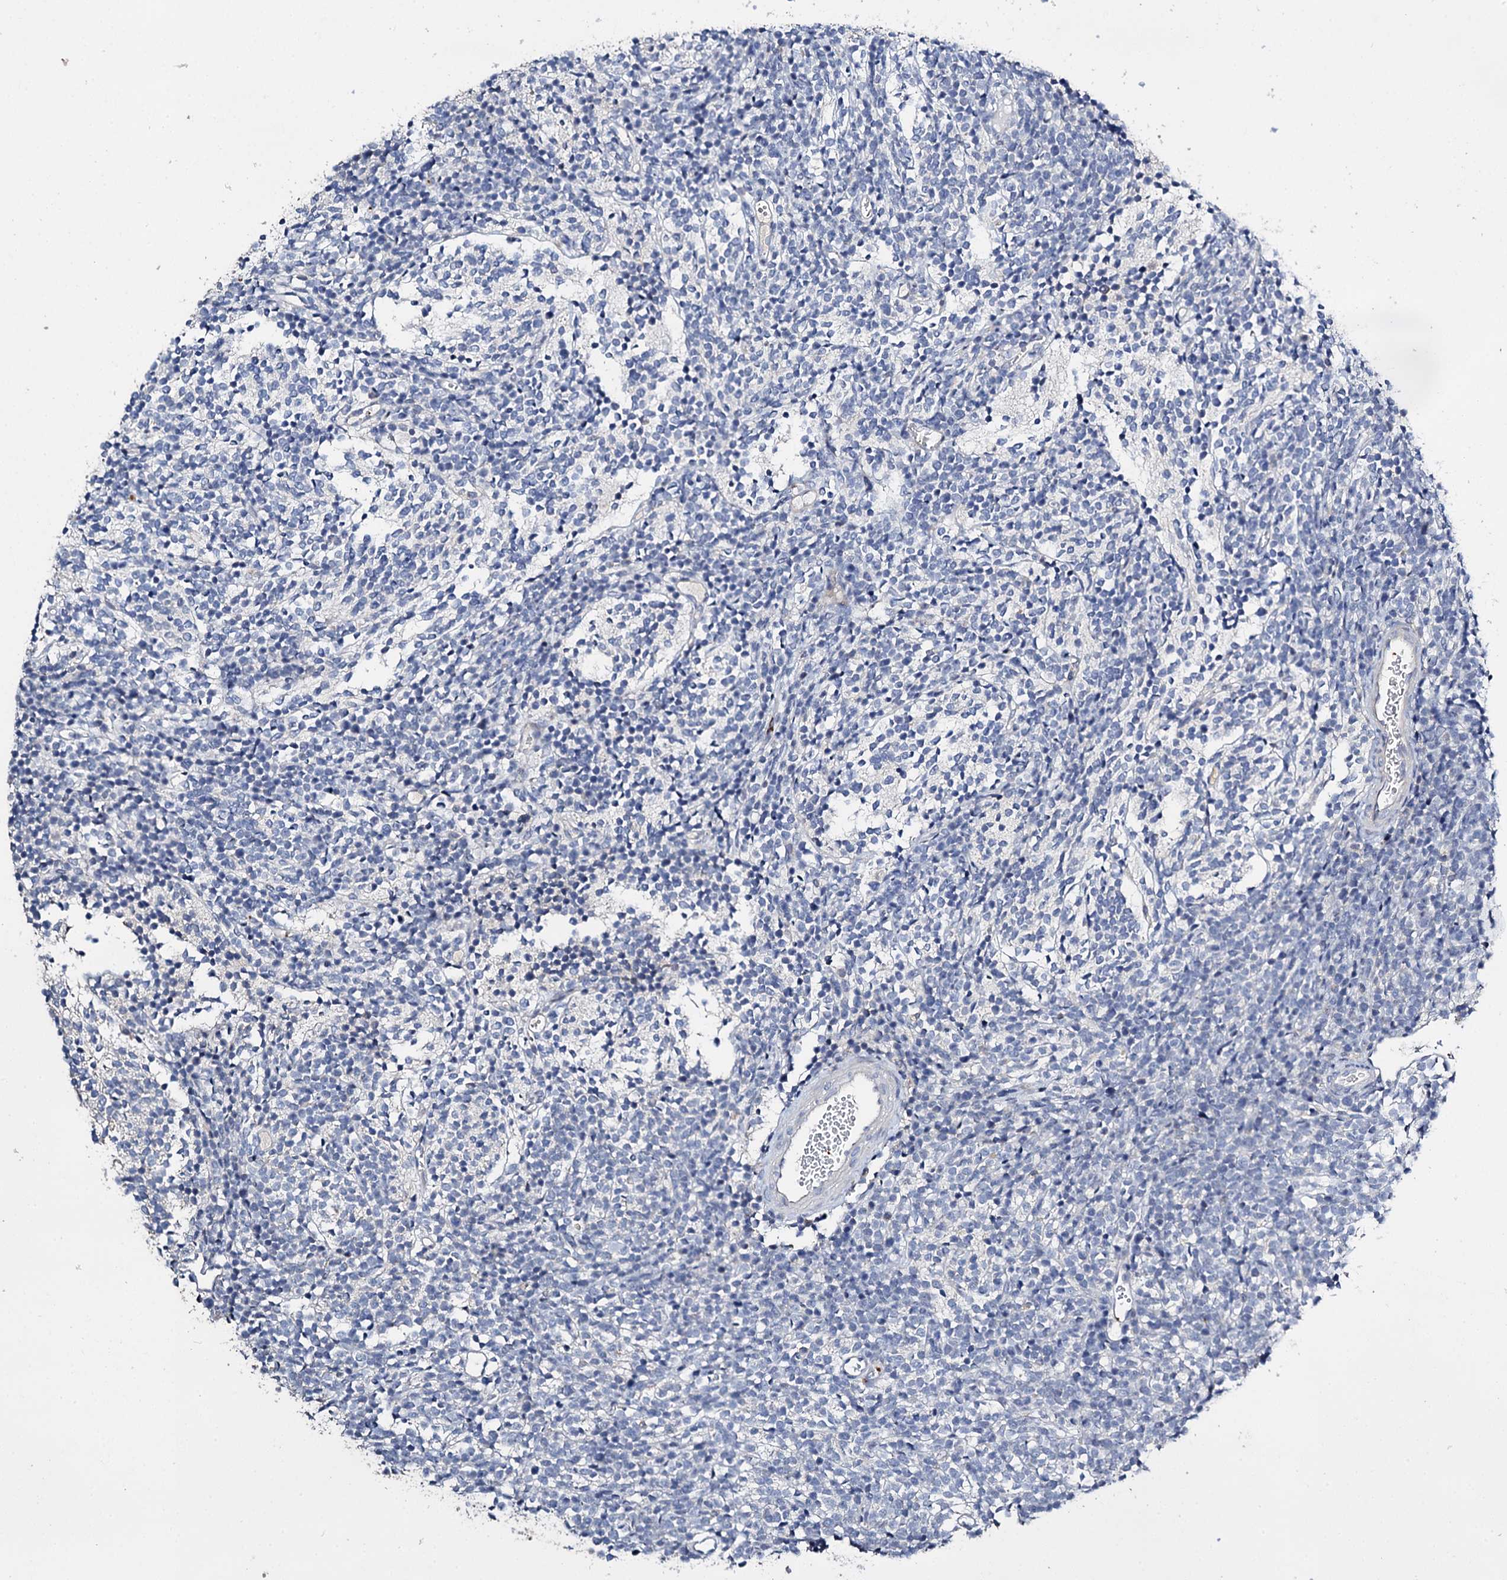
{"staining": {"intensity": "negative", "quantity": "none", "location": "none"}, "tissue": "glioma", "cell_type": "Tumor cells", "image_type": "cancer", "snomed": [{"axis": "morphology", "description": "Glioma, malignant, Low grade"}, {"axis": "topography", "description": "Brain"}], "caption": "IHC of human glioma shows no staining in tumor cells.", "gene": "DNAH6", "patient": {"sex": "female", "age": 1}}